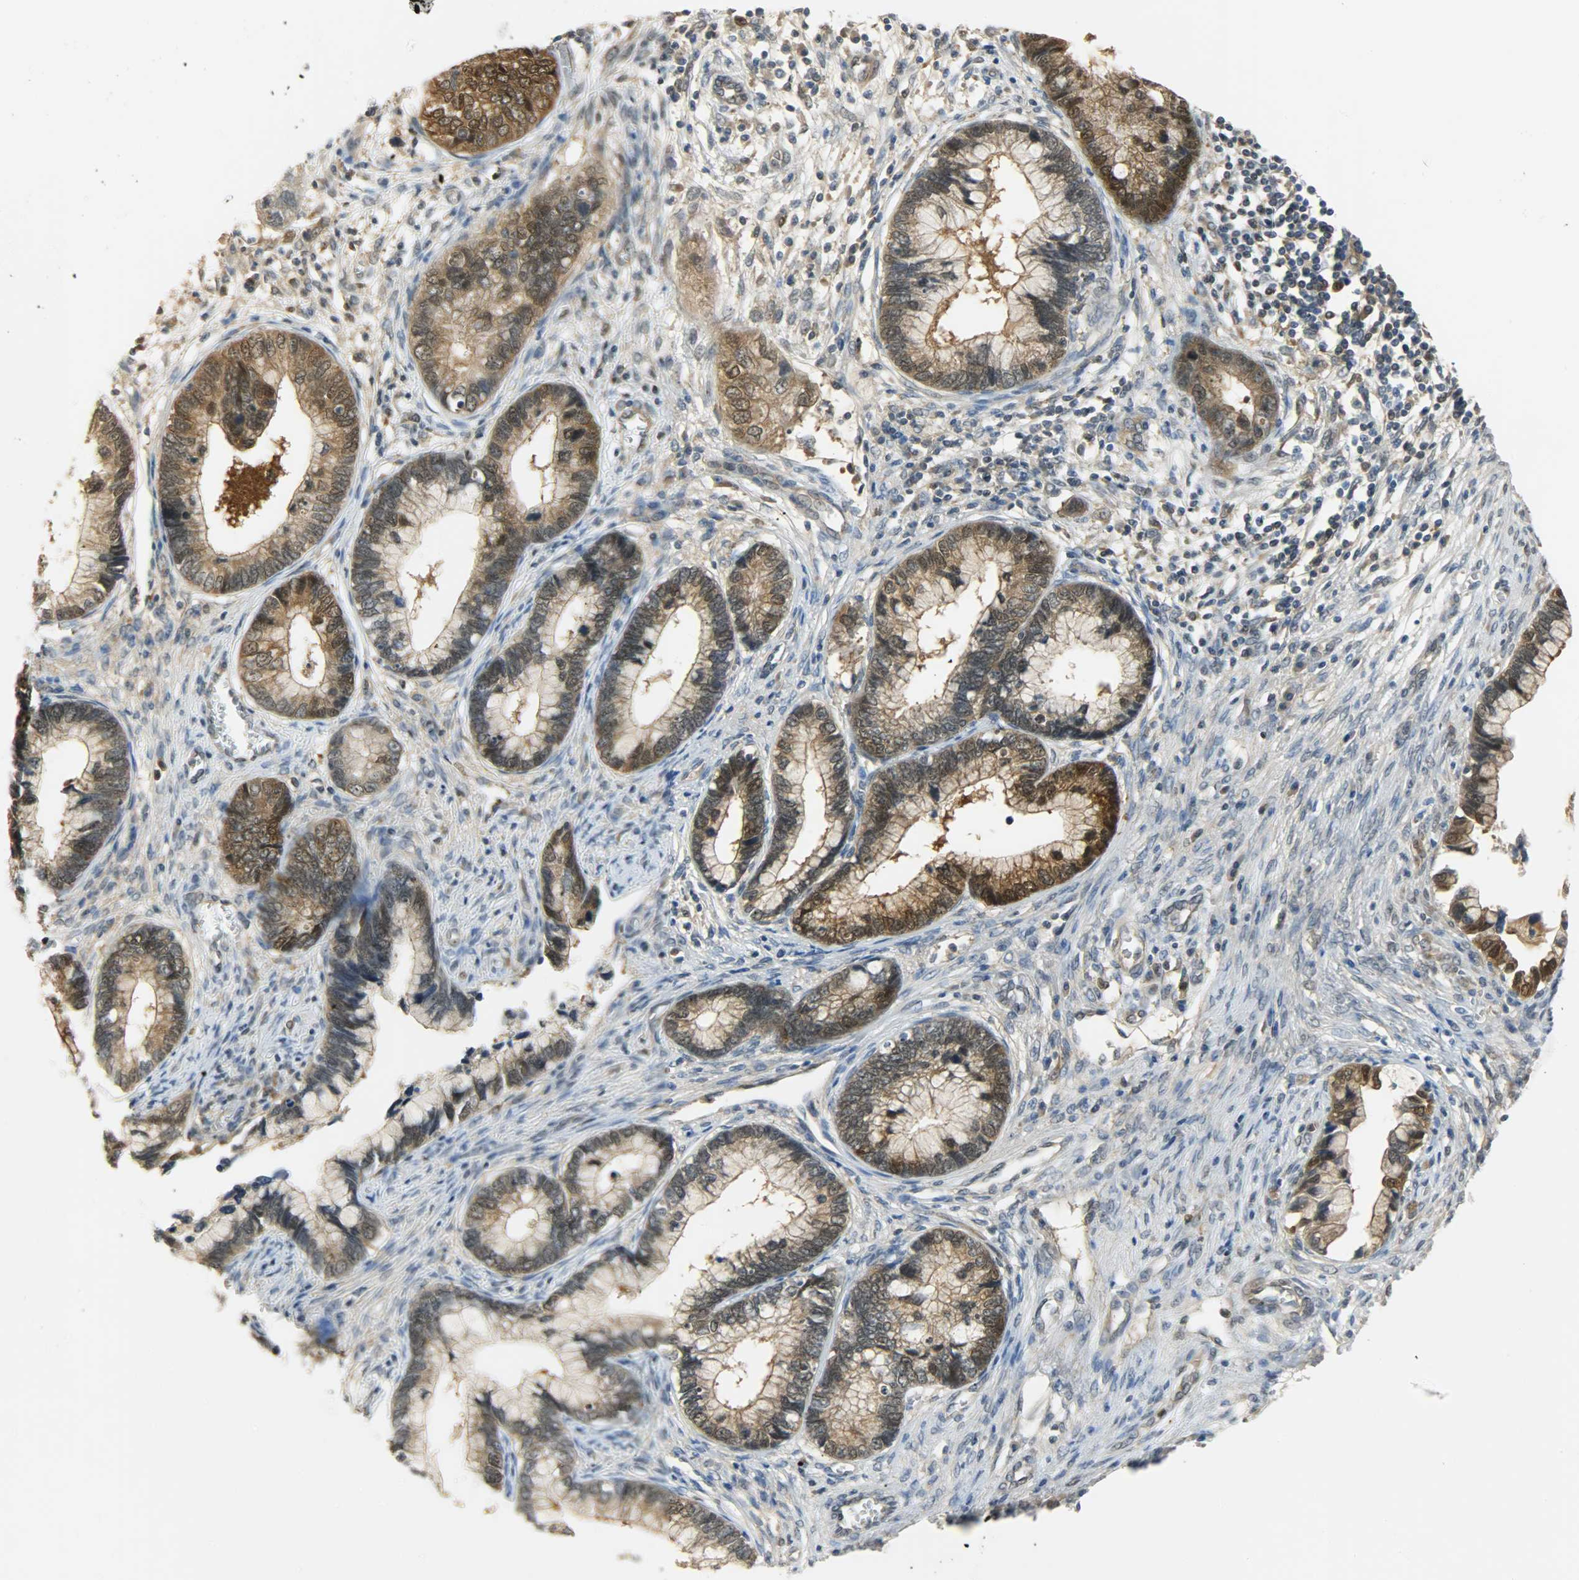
{"staining": {"intensity": "strong", "quantity": ">75%", "location": "cytoplasmic/membranous,nuclear"}, "tissue": "cervical cancer", "cell_type": "Tumor cells", "image_type": "cancer", "snomed": [{"axis": "morphology", "description": "Adenocarcinoma, NOS"}, {"axis": "topography", "description": "Cervix"}], "caption": "Immunohistochemistry (IHC) of human cervical adenocarcinoma demonstrates high levels of strong cytoplasmic/membranous and nuclear expression in approximately >75% of tumor cells.", "gene": "EIF4EBP1", "patient": {"sex": "female", "age": 44}}